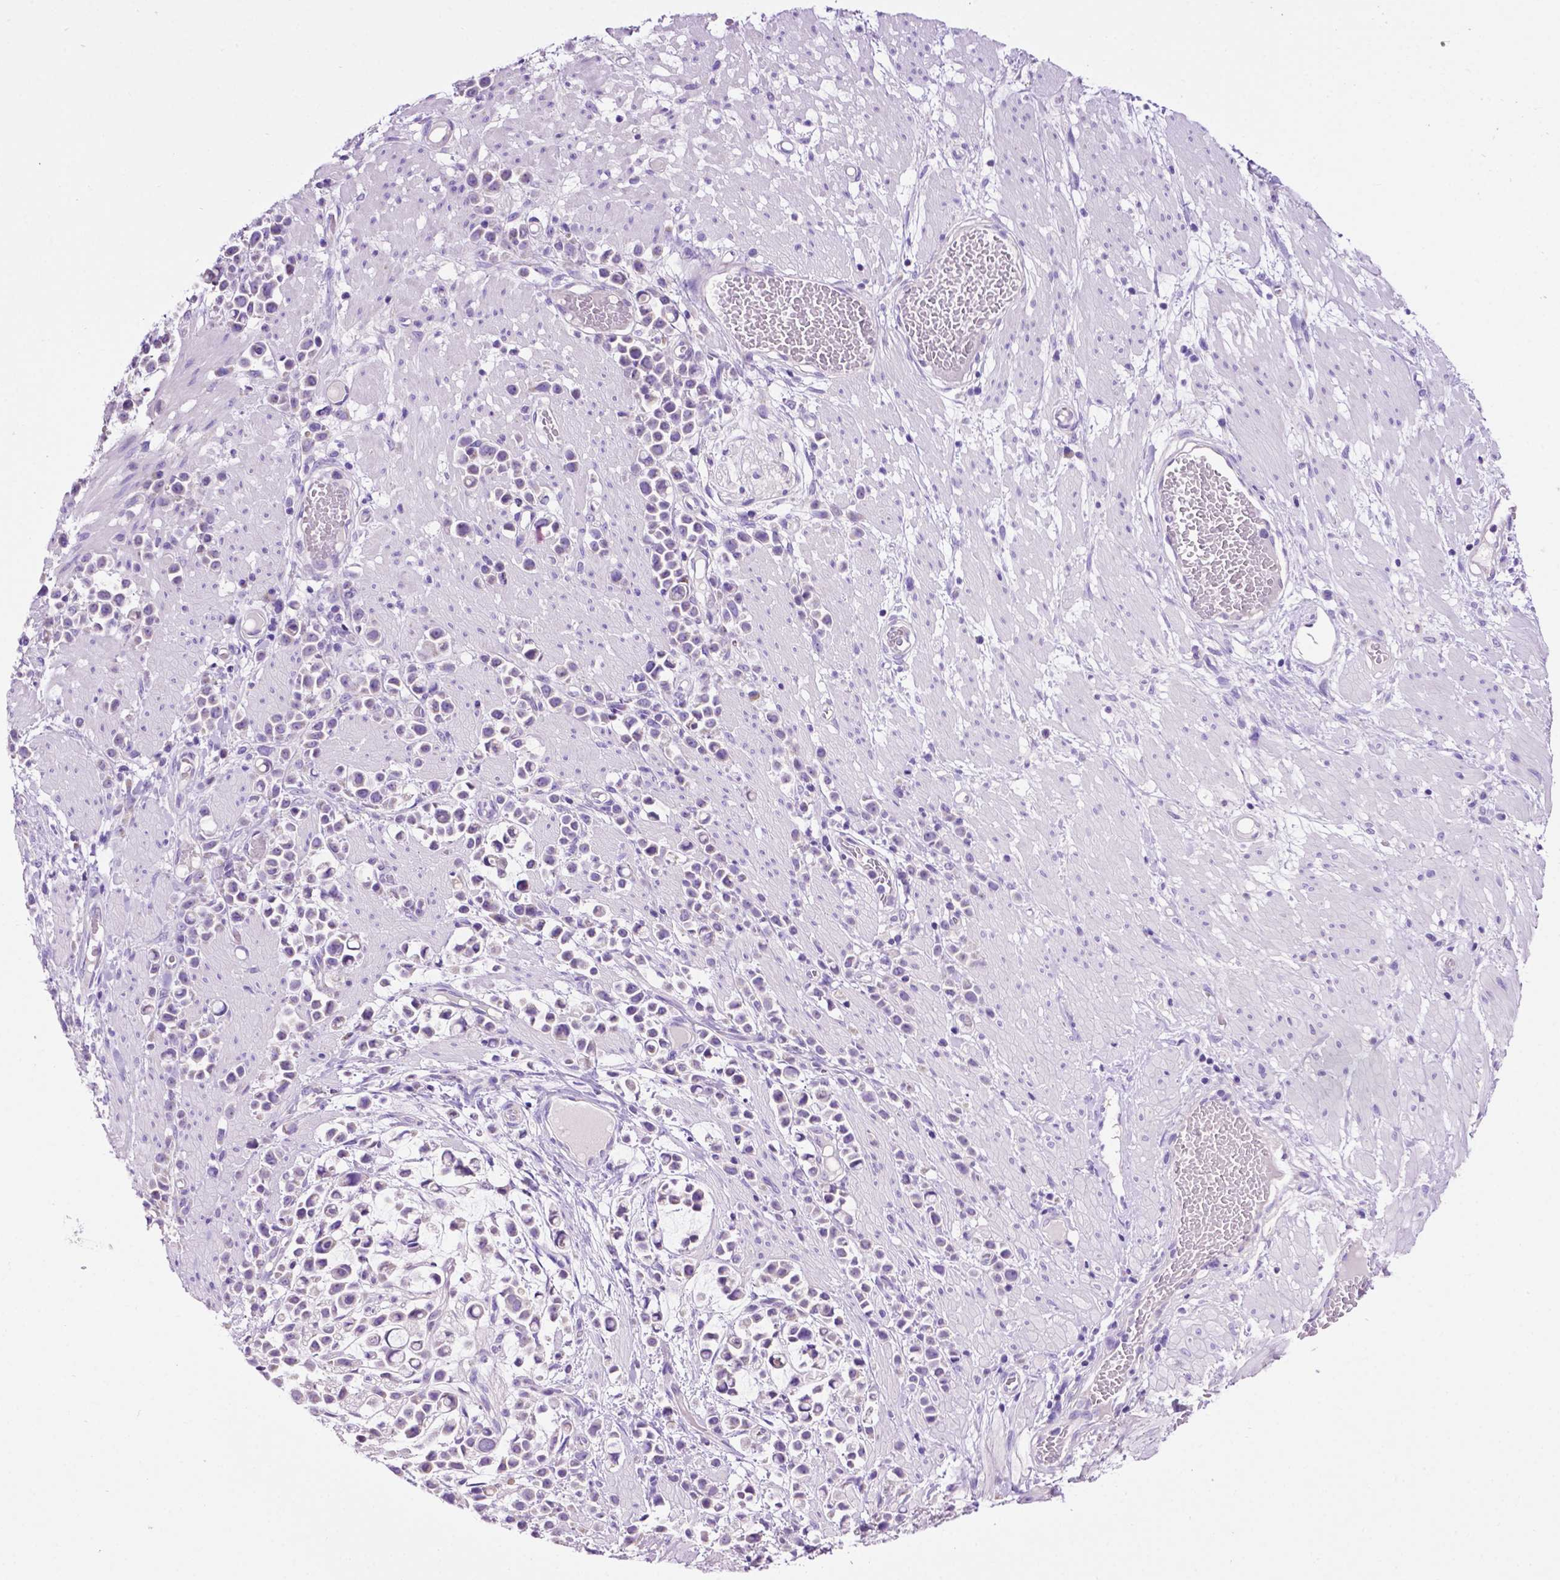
{"staining": {"intensity": "negative", "quantity": "none", "location": "none"}, "tissue": "stomach cancer", "cell_type": "Tumor cells", "image_type": "cancer", "snomed": [{"axis": "morphology", "description": "Adenocarcinoma, NOS"}, {"axis": "topography", "description": "Stomach"}], "caption": "Immunohistochemical staining of adenocarcinoma (stomach) displays no significant positivity in tumor cells.", "gene": "PHYHIP", "patient": {"sex": "male", "age": 82}}